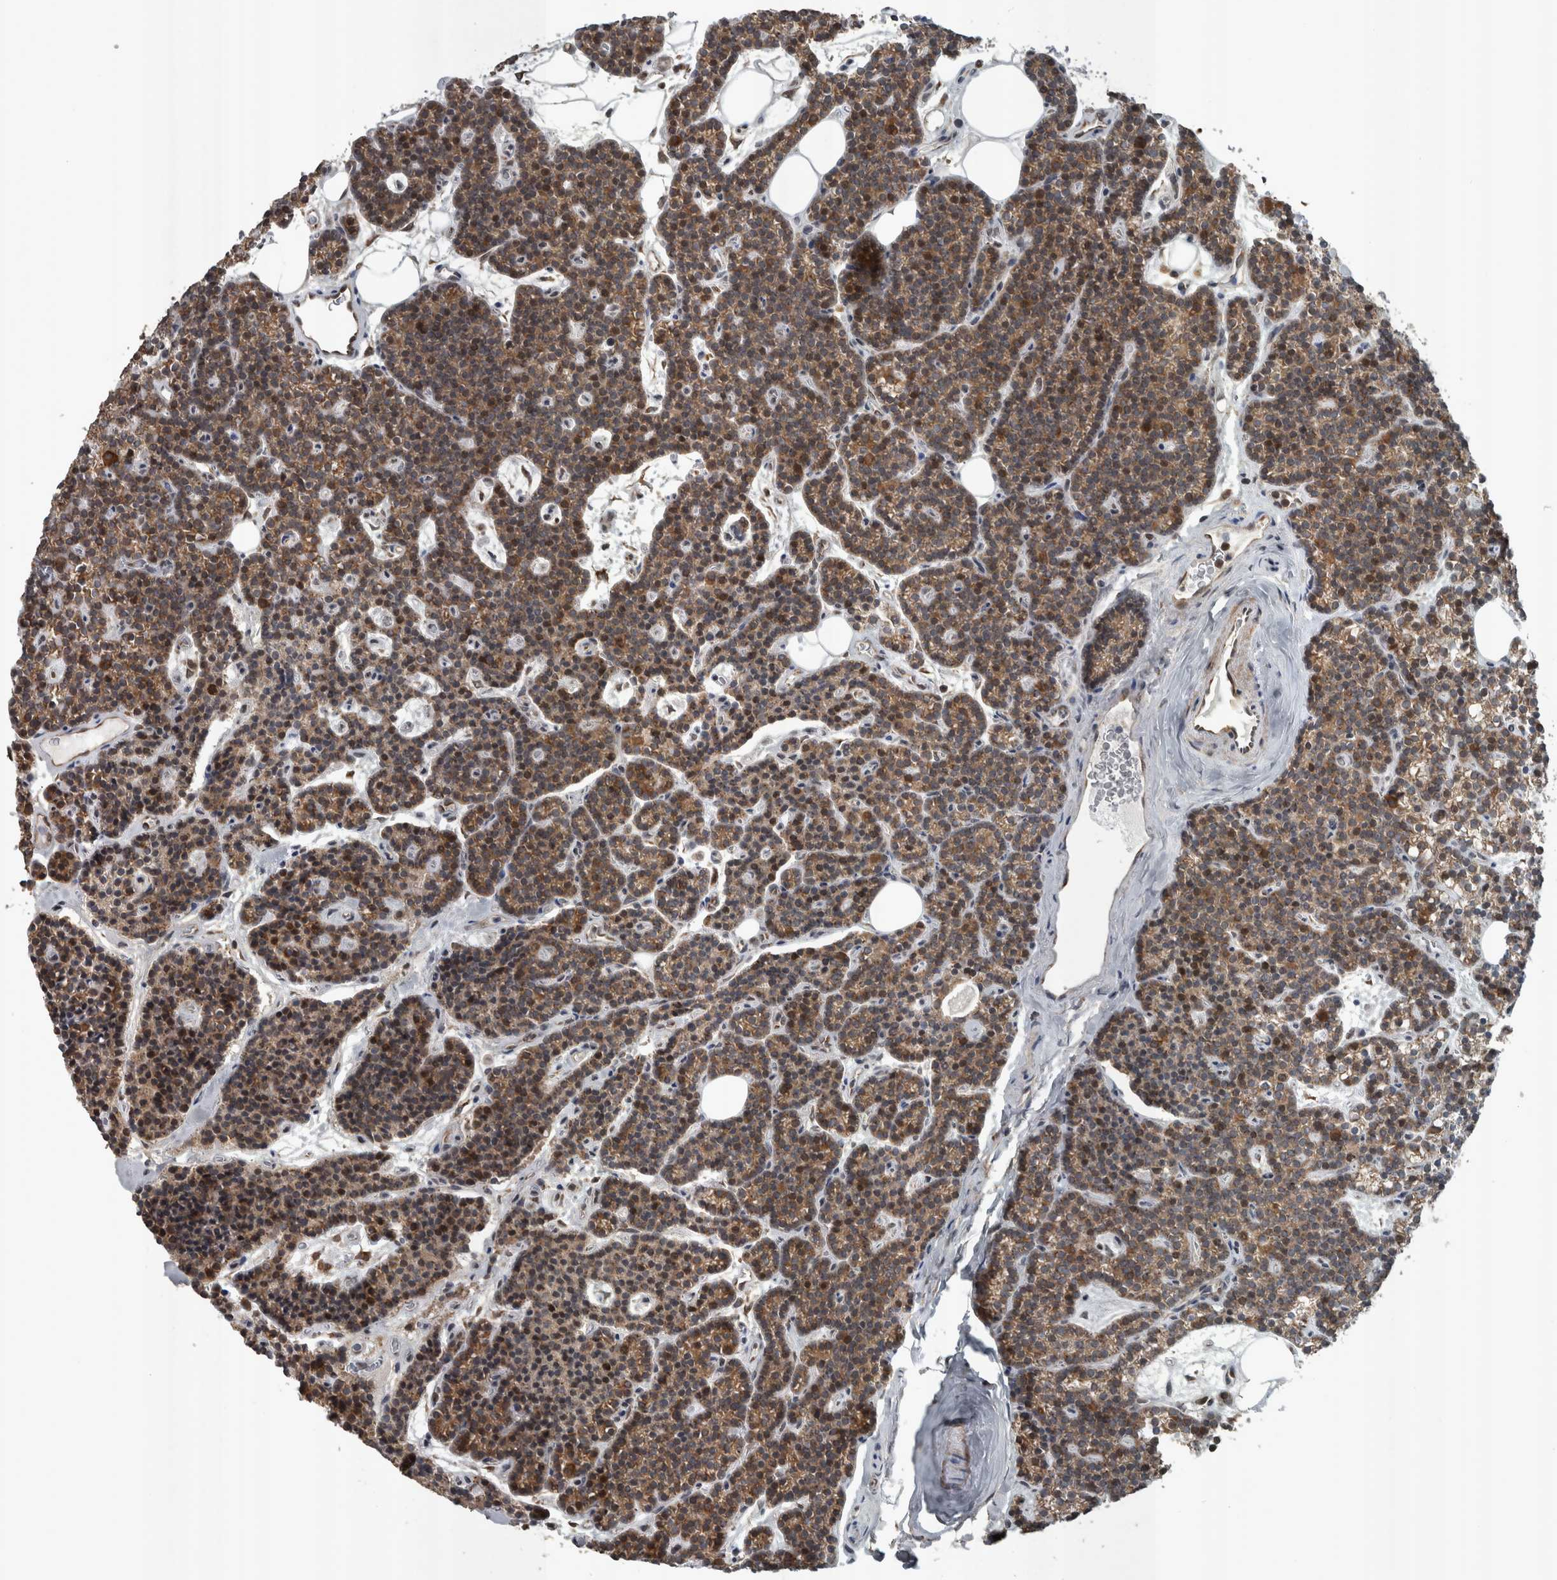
{"staining": {"intensity": "moderate", "quantity": ">75%", "location": "cytoplasmic/membranous"}, "tissue": "parathyroid gland", "cell_type": "Glandular cells", "image_type": "normal", "snomed": [{"axis": "morphology", "description": "Normal tissue, NOS"}, {"axis": "topography", "description": "Parathyroid gland"}], "caption": "Immunohistochemistry (IHC) image of benign human parathyroid gland stained for a protein (brown), which shows medium levels of moderate cytoplasmic/membranous expression in approximately >75% of glandular cells.", "gene": "ZNF345", "patient": {"sex": "male", "age": 42}}